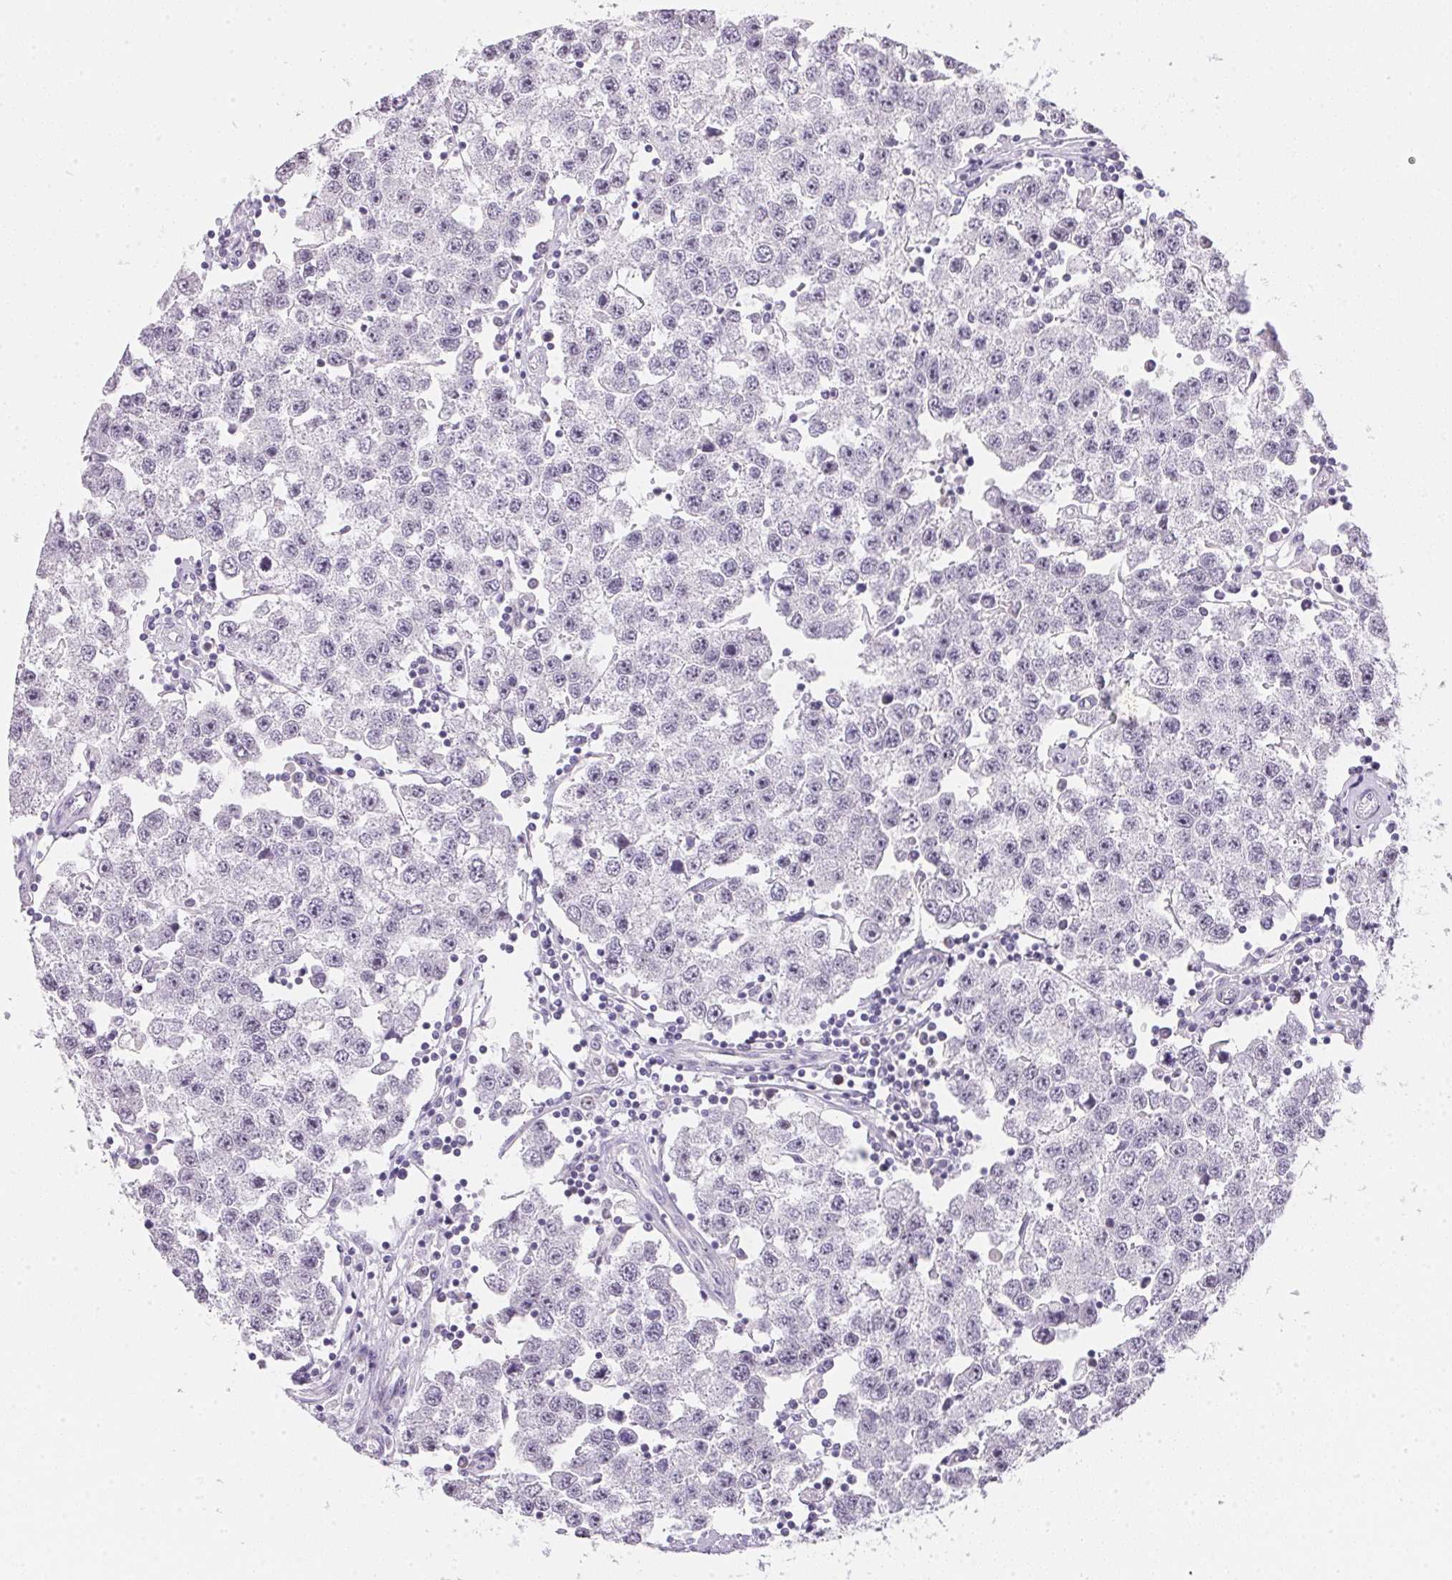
{"staining": {"intensity": "negative", "quantity": "none", "location": "none"}, "tissue": "testis cancer", "cell_type": "Tumor cells", "image_type": "cancer", "snomed": [{"axis": "morphology", "description": "Seminoma, NOS"}, {"axis": "topography", "description": "Testis"}], "caption": "IHC histopathology image of neoplastic tissue: human testis seminoma stained with DAB displays no significant protein expression in tumor cells.", "gene": "GIPC2", "patient": {"sex": "male", "age": 34}}